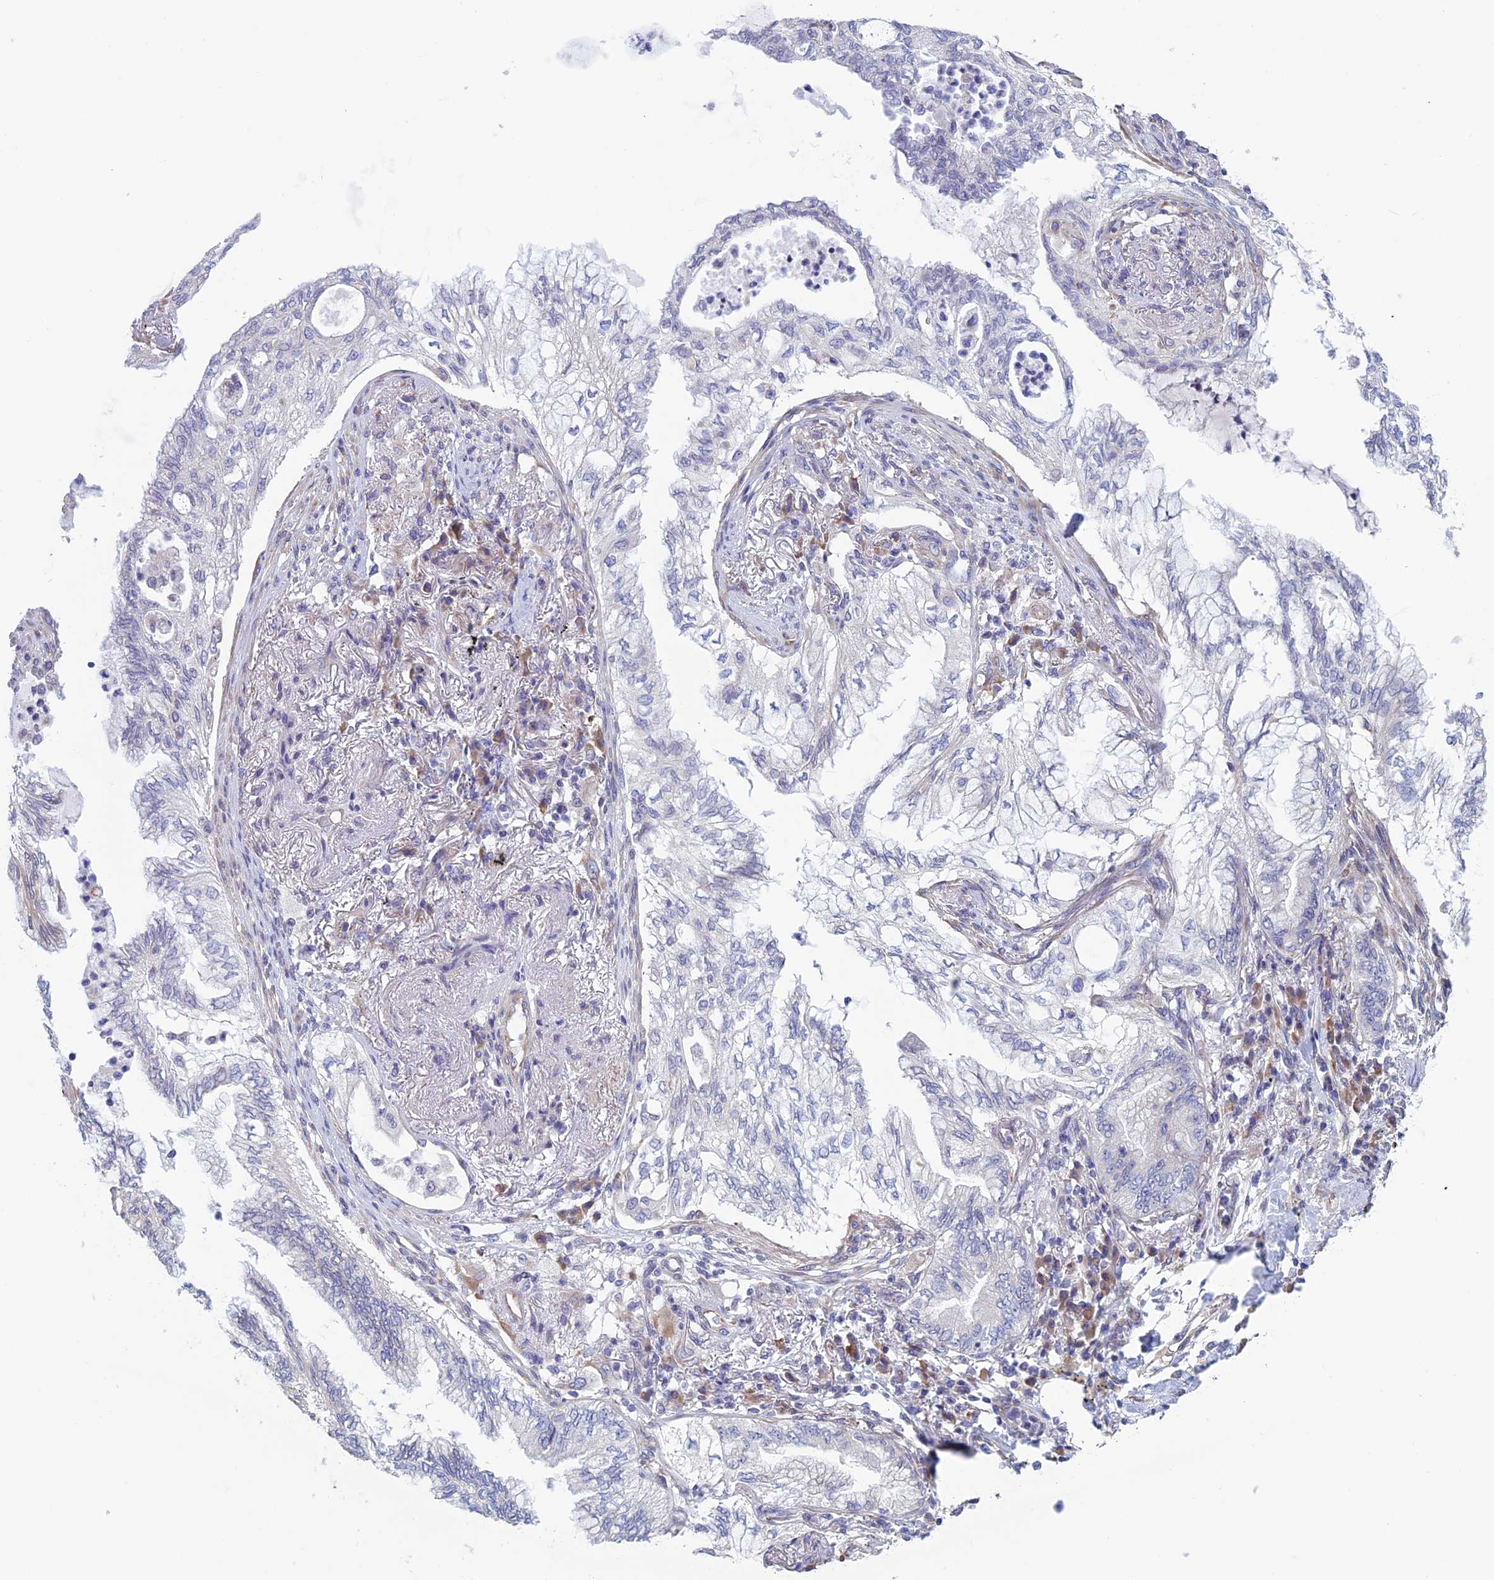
{"staining": {"intensity": "negative", "quantity": "none", "location": "none"}, "tissue": "lung cancer", "cell_type": "Tumor cells", "image_type": "cancer", "snomed": [{"axis": "morphology", "description": "Adenocarcinoma, NOS"}, {"axis": "topography", "description": "Lung"}], "caption": "Immunohistochemistry photomicrograph of neoplastic tissue: lung cancer (adenocarcinoma) stained with DAB (3,3'-diaminobenzidine) reveals no significant protein staining in tumor cells.", "gene": "BCL2L10", "patient": {"sex": "female", "age": 70}}